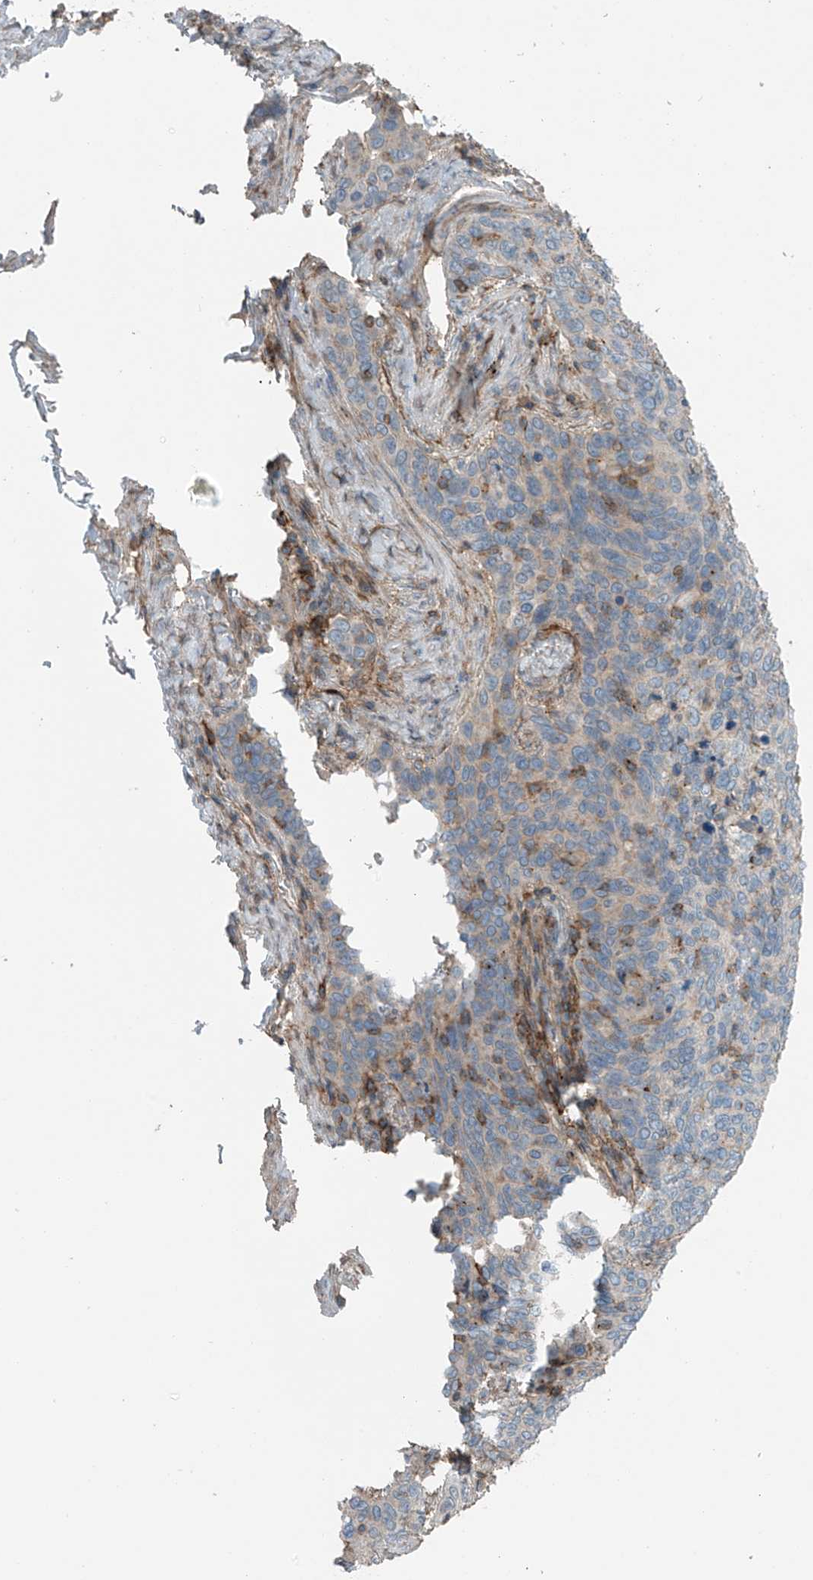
{"staining": {"intensity": "negative", "quantity": "none", "location": "none"}, "tissue": "cervical cancer", "cell_type": "Tumor cells", "image_type": "cancer", "snomed": [{"axis": "morphology", "description": "Squamous cell carcinoma, NOS"}, {"axis": "topography", "description": "Cervix"}], "caption": "A photomicrograph of human cervical squamous cell carcinoma is negative for staining in tumor cells.", "gene": "SLC9A2", "patient": {"sex": "female", "age": 60}}